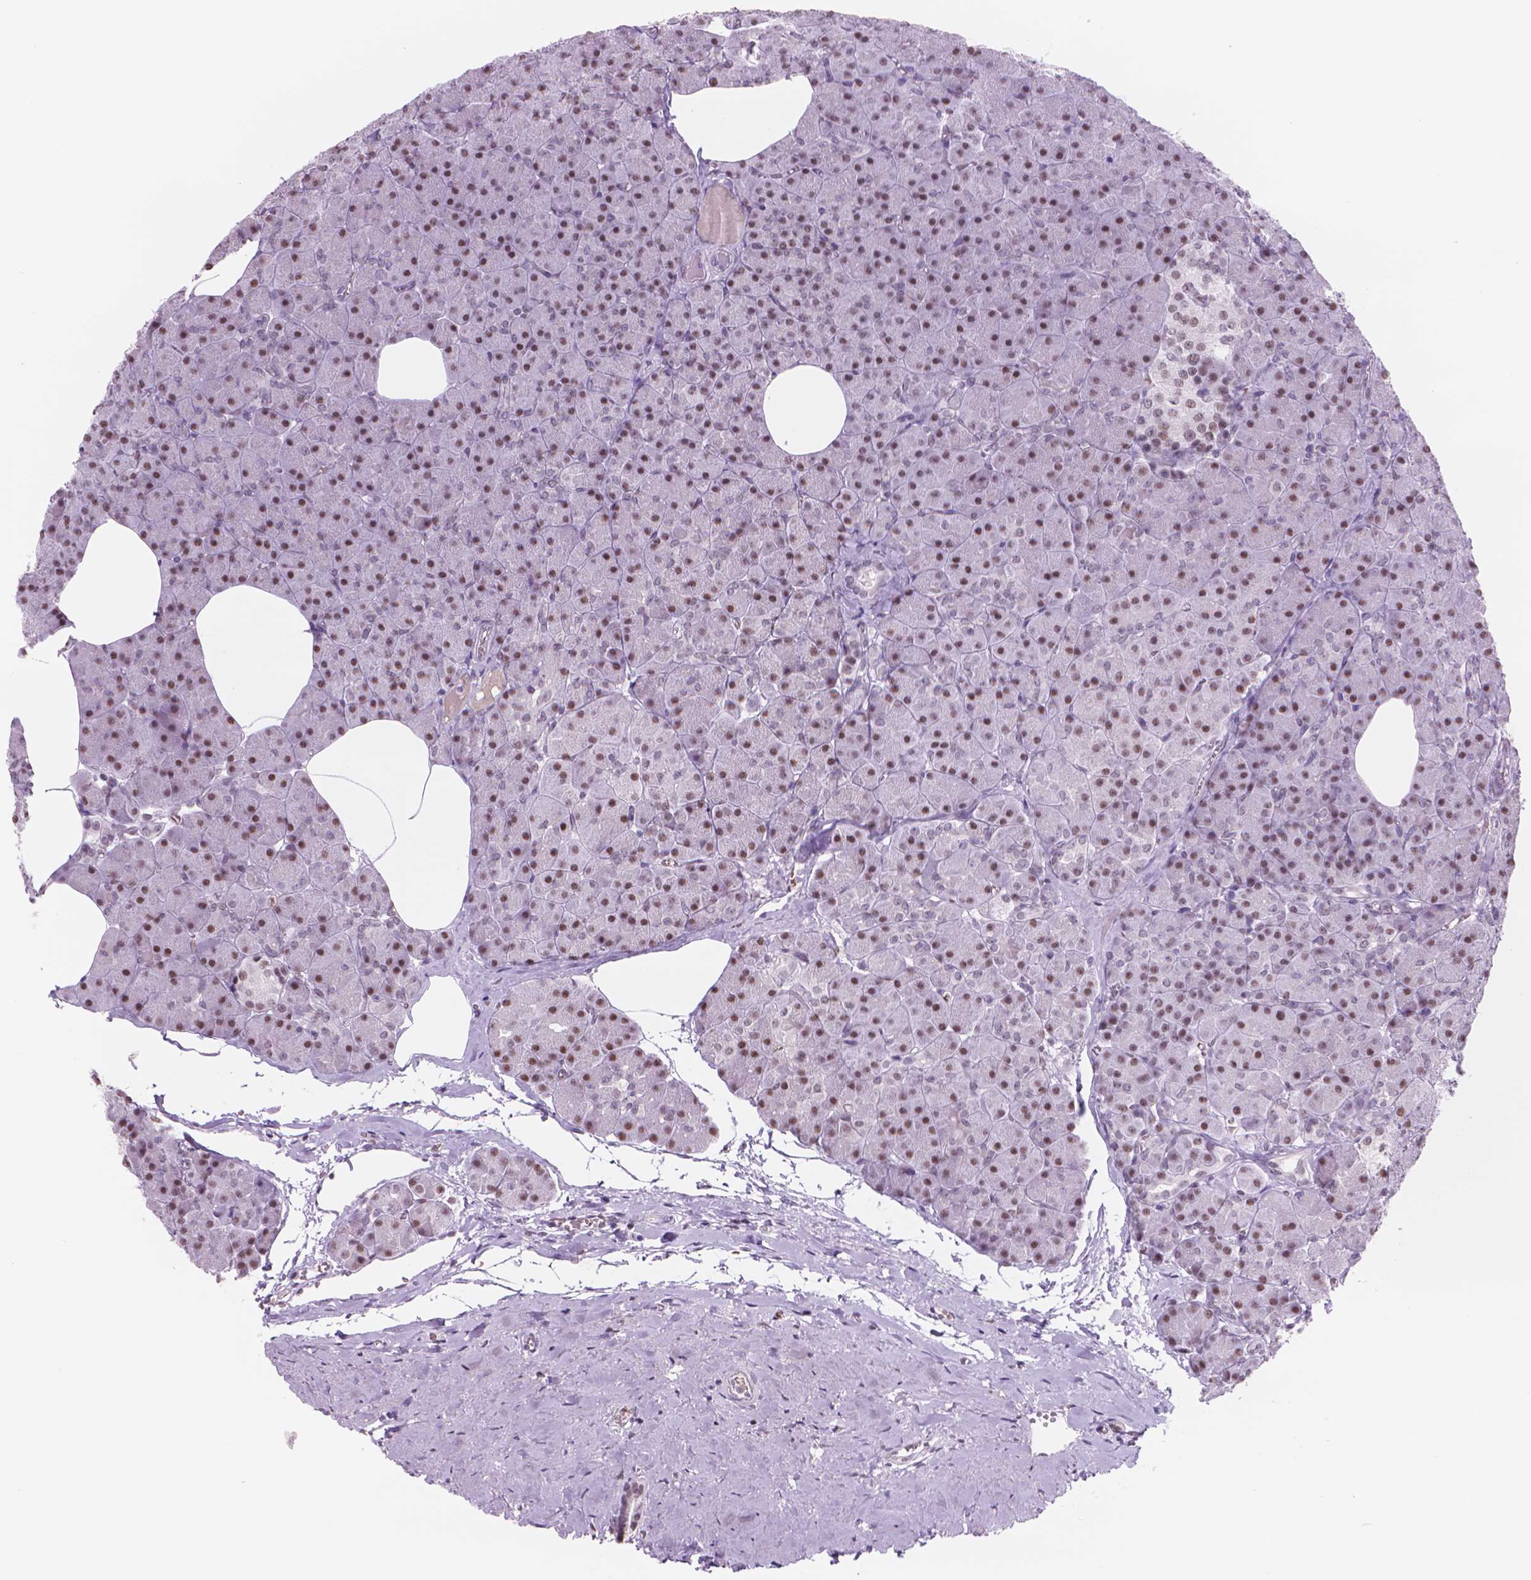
{"staining": {"intensity": "moderate", "quantity": ">75%", "location": "nuclear"}, "tissue": "pancreas", "cell_type": "Exocrine glandular cells", "image_type": "normal", "snomed": [{"axis": "morphology", "description": "Normal tissue, NOS"}, {"axis": "topography", "description": "Pancreas"}], "caption": "Moderate nuclear positivity is appreciated in about >75% of exocrine glandular cells in normal pancreas.", "gene": "POLR3D", "patient": {"sex": "female", "age": 45}}